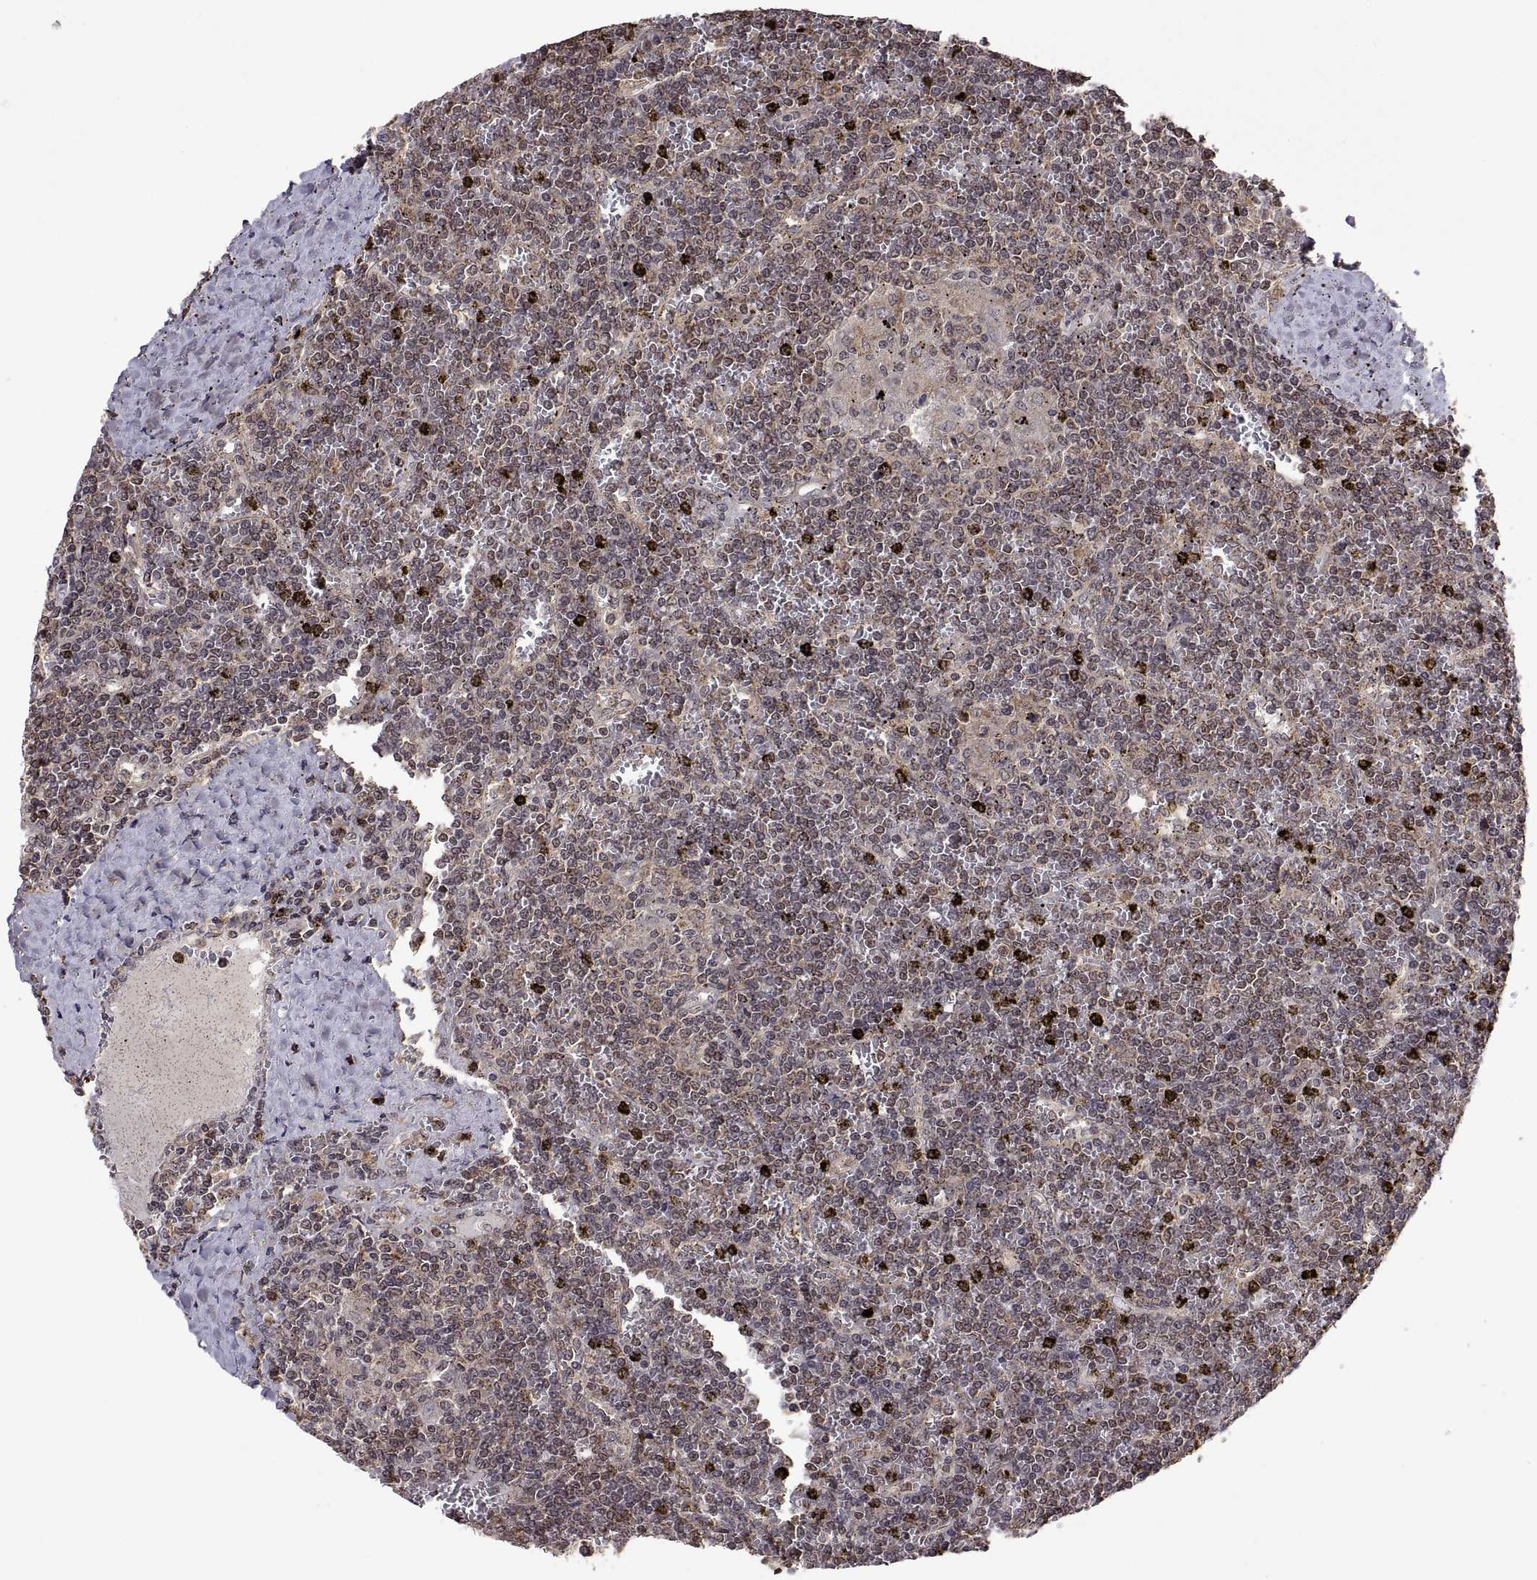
{"staining": {"intensity": "negative", "quantity": "none", "location": "none"}, "tissue": "lymphoma", "cell_type": "Tumor cells", "image_type": "cancer", "snomed": [{"axis": "morphology", "description": "Malignant lymphoma, non-Hodgkin's type, Low grade"}, {"axis": "topography", "description": "Spleen"}], "caption": "Human malignant lymphoma, non-Hodgkin's type (low-grade) stained for a protein using immunohistochemistry shows no positivity in tumor cells.", "gene": "ZNRF2", "patient": {"sex": "female", "age": 19}}